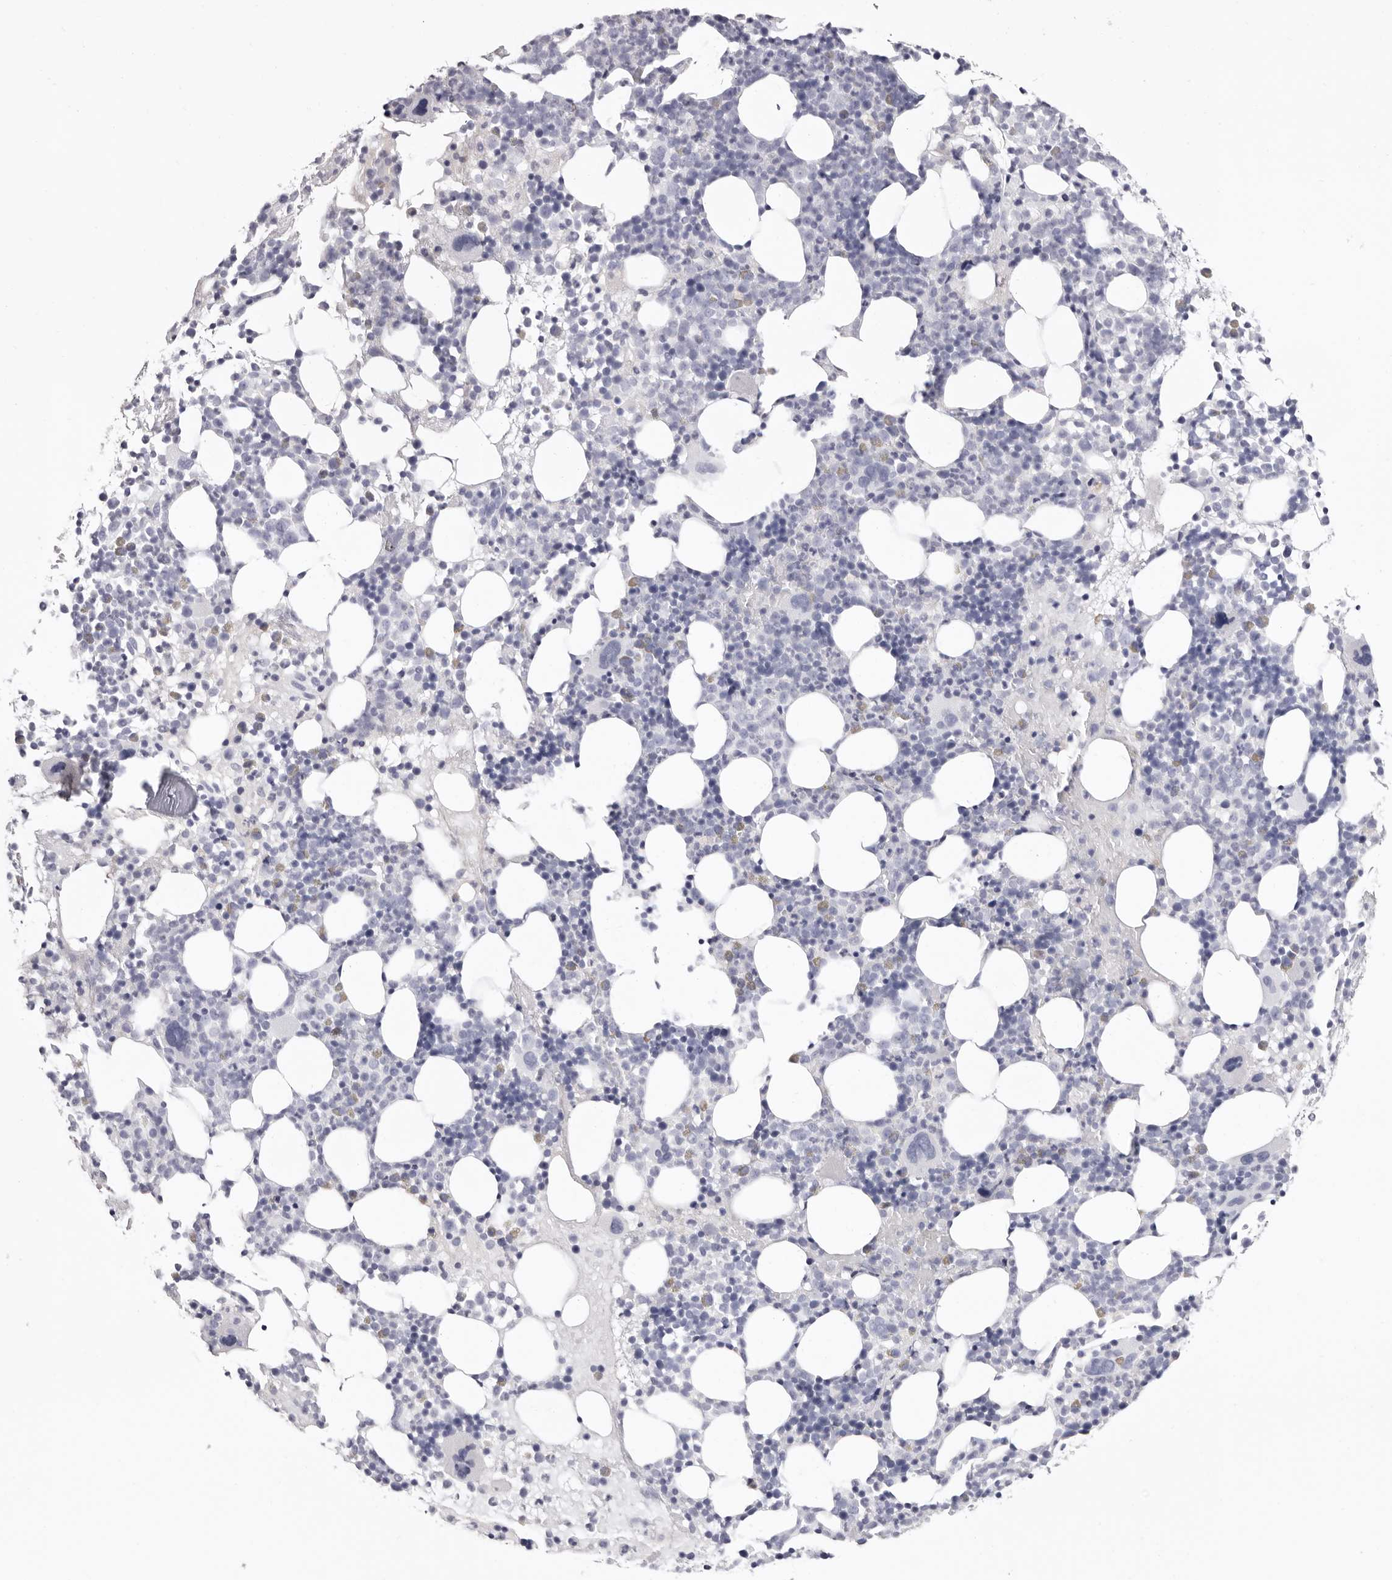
{"staining": {"intensity": "negative", "quantity": "none", "location": "none"}, "tissue": "bone marrow", "cell_type": "Hematopoietic cells", "image_type": "normal", "snomed": [{"axis": "morphology", "description": "Normal tissue, NOS"}, {"axis": "topography", "description": "Bone marrow"}], "caption": "An image of bone marrow stained for a protein reveals no brown staining in hematopoietic cells.", "gene": "LPO", "patient": {"sex": "female", "age": 57}}